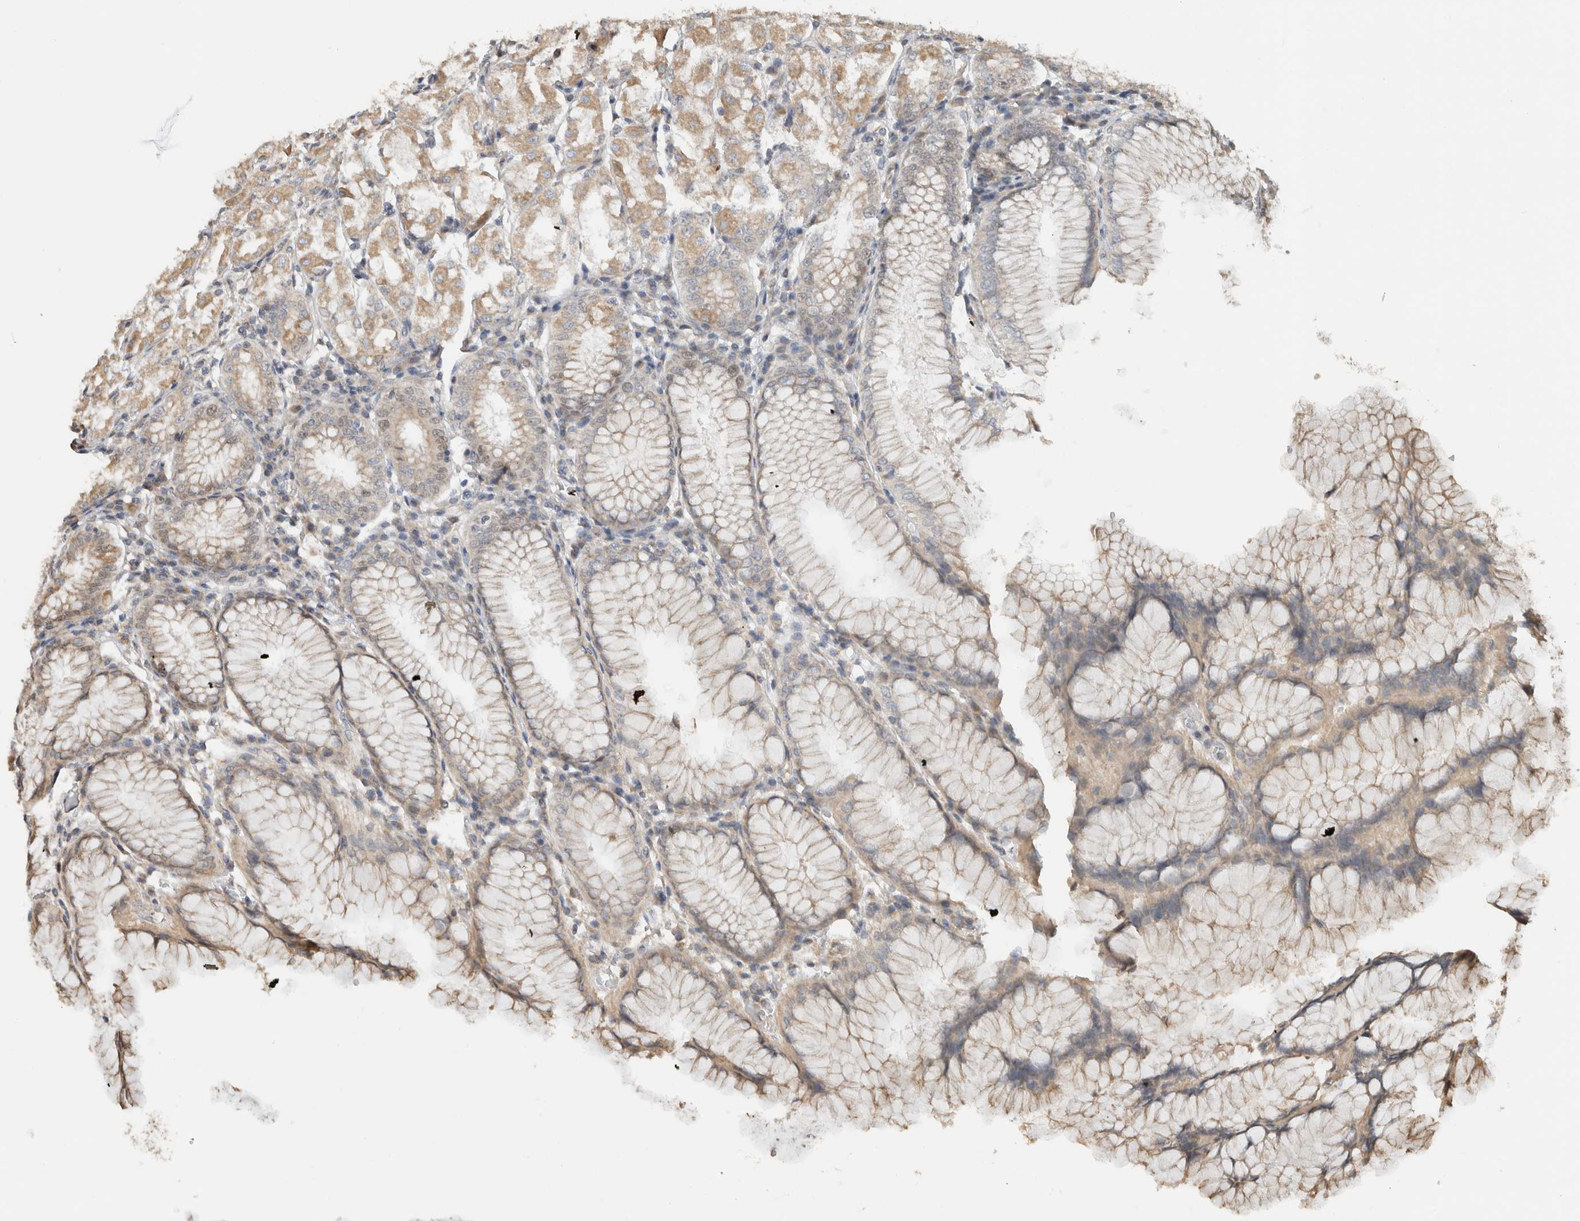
{"staining": {"intensity": "weak", "quantity": "25%-75%", "location": "cytoplasmic/membranous"}, "tissue": "stomach", "cell_type": "Glandular cells", "image_type": "normal", "snomed": [{"axis": "morphology", "description": "Normal tissue, NOS"}, {"axis": "topography", "description": "Stomach, lower"}], "caption": "Immunohistochemistry staining of benign stomach, which reveals low levels of weak cytoplasmic/membranous positivity in about 25%-75% of glandular cells indicating weak cytoplasmic/membranous protein expression. The staining was performed using DAB (brown) for protein detection and nuclei were counterstained in hematoxylin (blue).", "gene": "GINS4", "patient": {"sex": "female", "age": 56}}